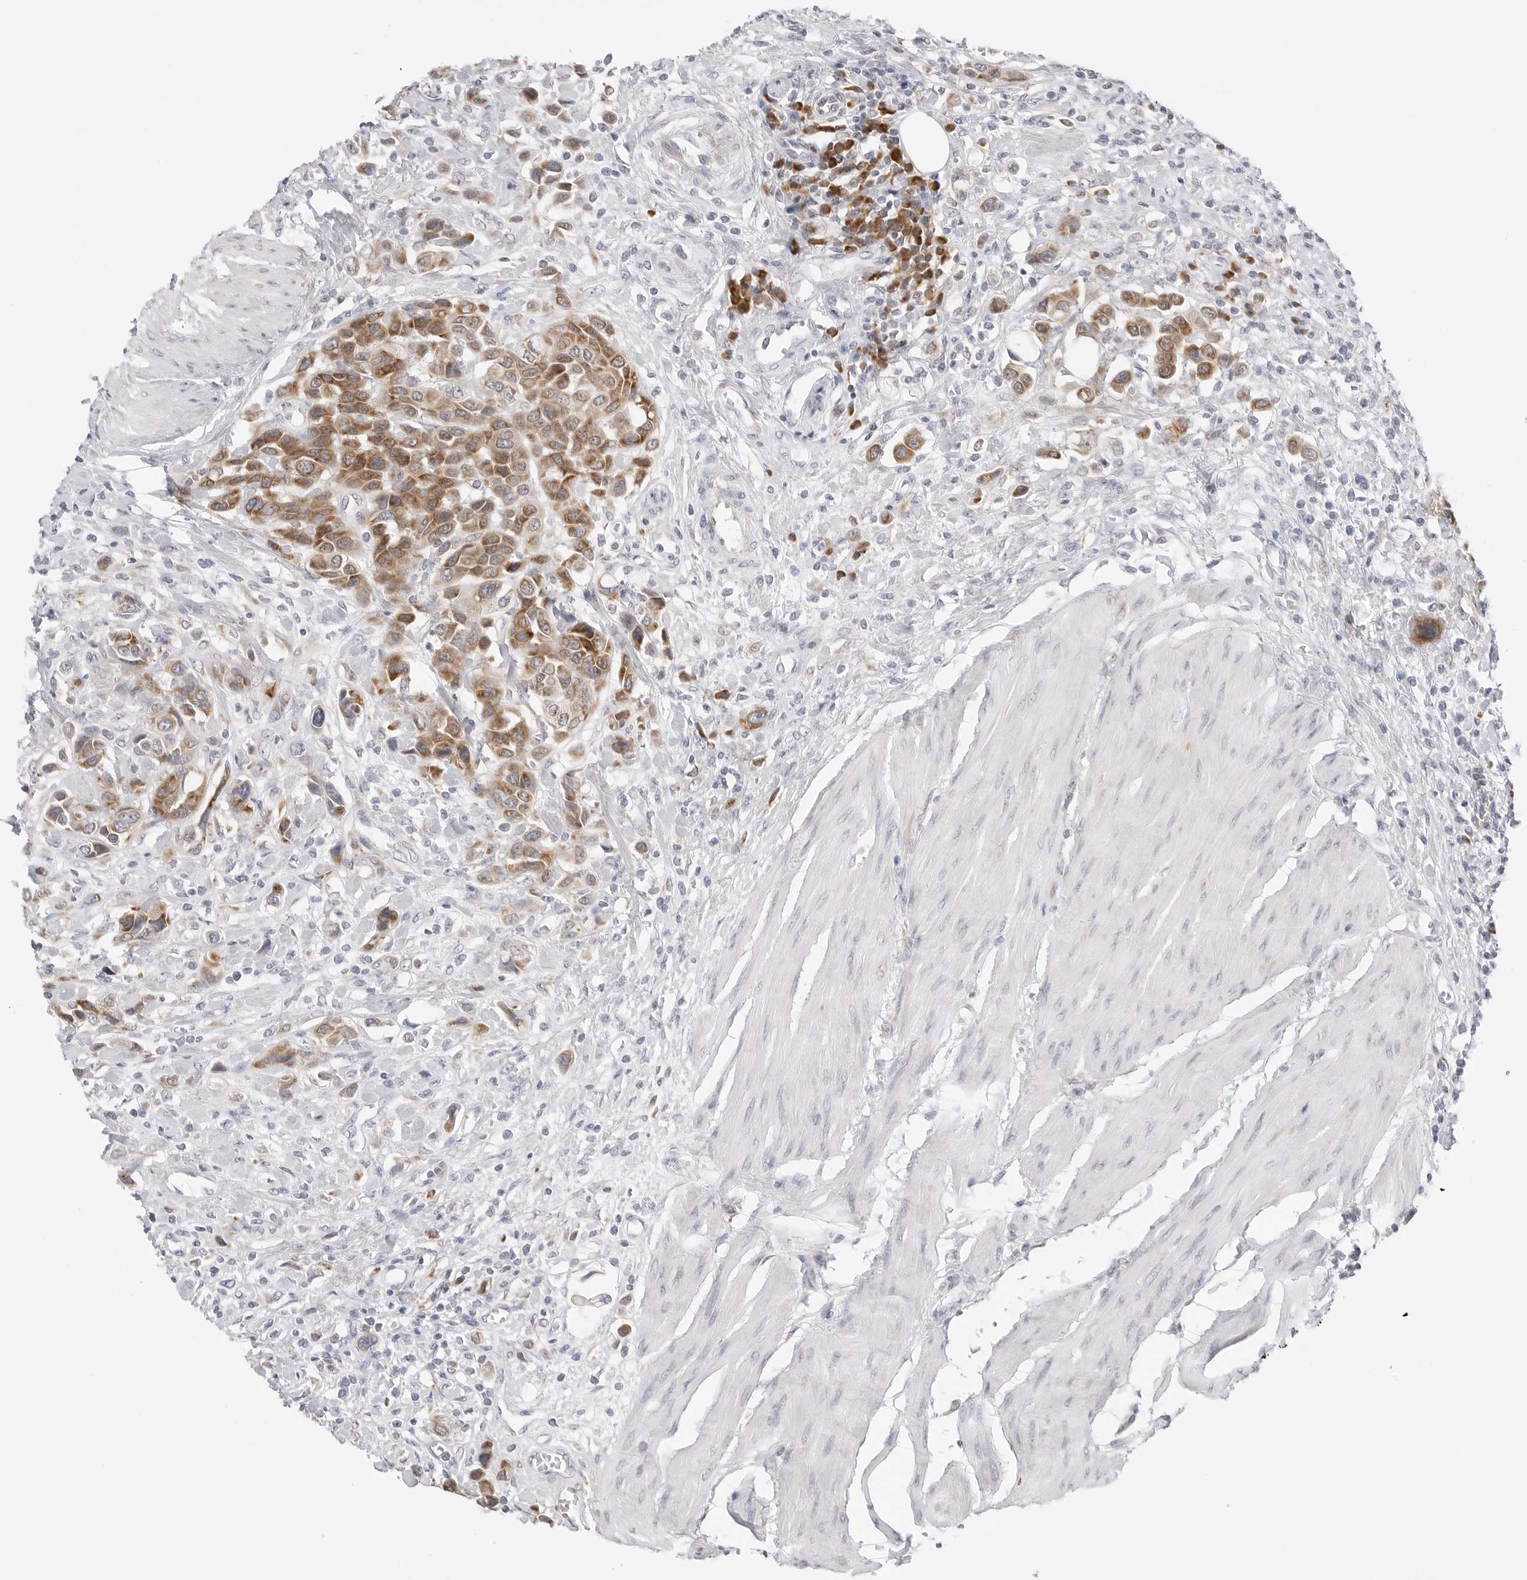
{"staining": {"intensity": "moderate", "quantity": ">75%", "location": "cytoplasmic/membranous"}, "tissue": "urothelial cancer", "cell_type": "Tumor cells", "image_type": "cancer", "snomed": [{"axis": "morphology", "description": "Urothelial carcinoma, High grade"}, {"axis": "topography", "description": "Urinary bladder"}], "caption": "A micrograph showing moderate cytoplasmic/membranous staining in about >75% of tumor cells in high-grade urothelial carcinoma, as visualized by brown immunohistochemical staining.", "gene": "RPN1", "patient": {"sex": "male", "age": 50}}